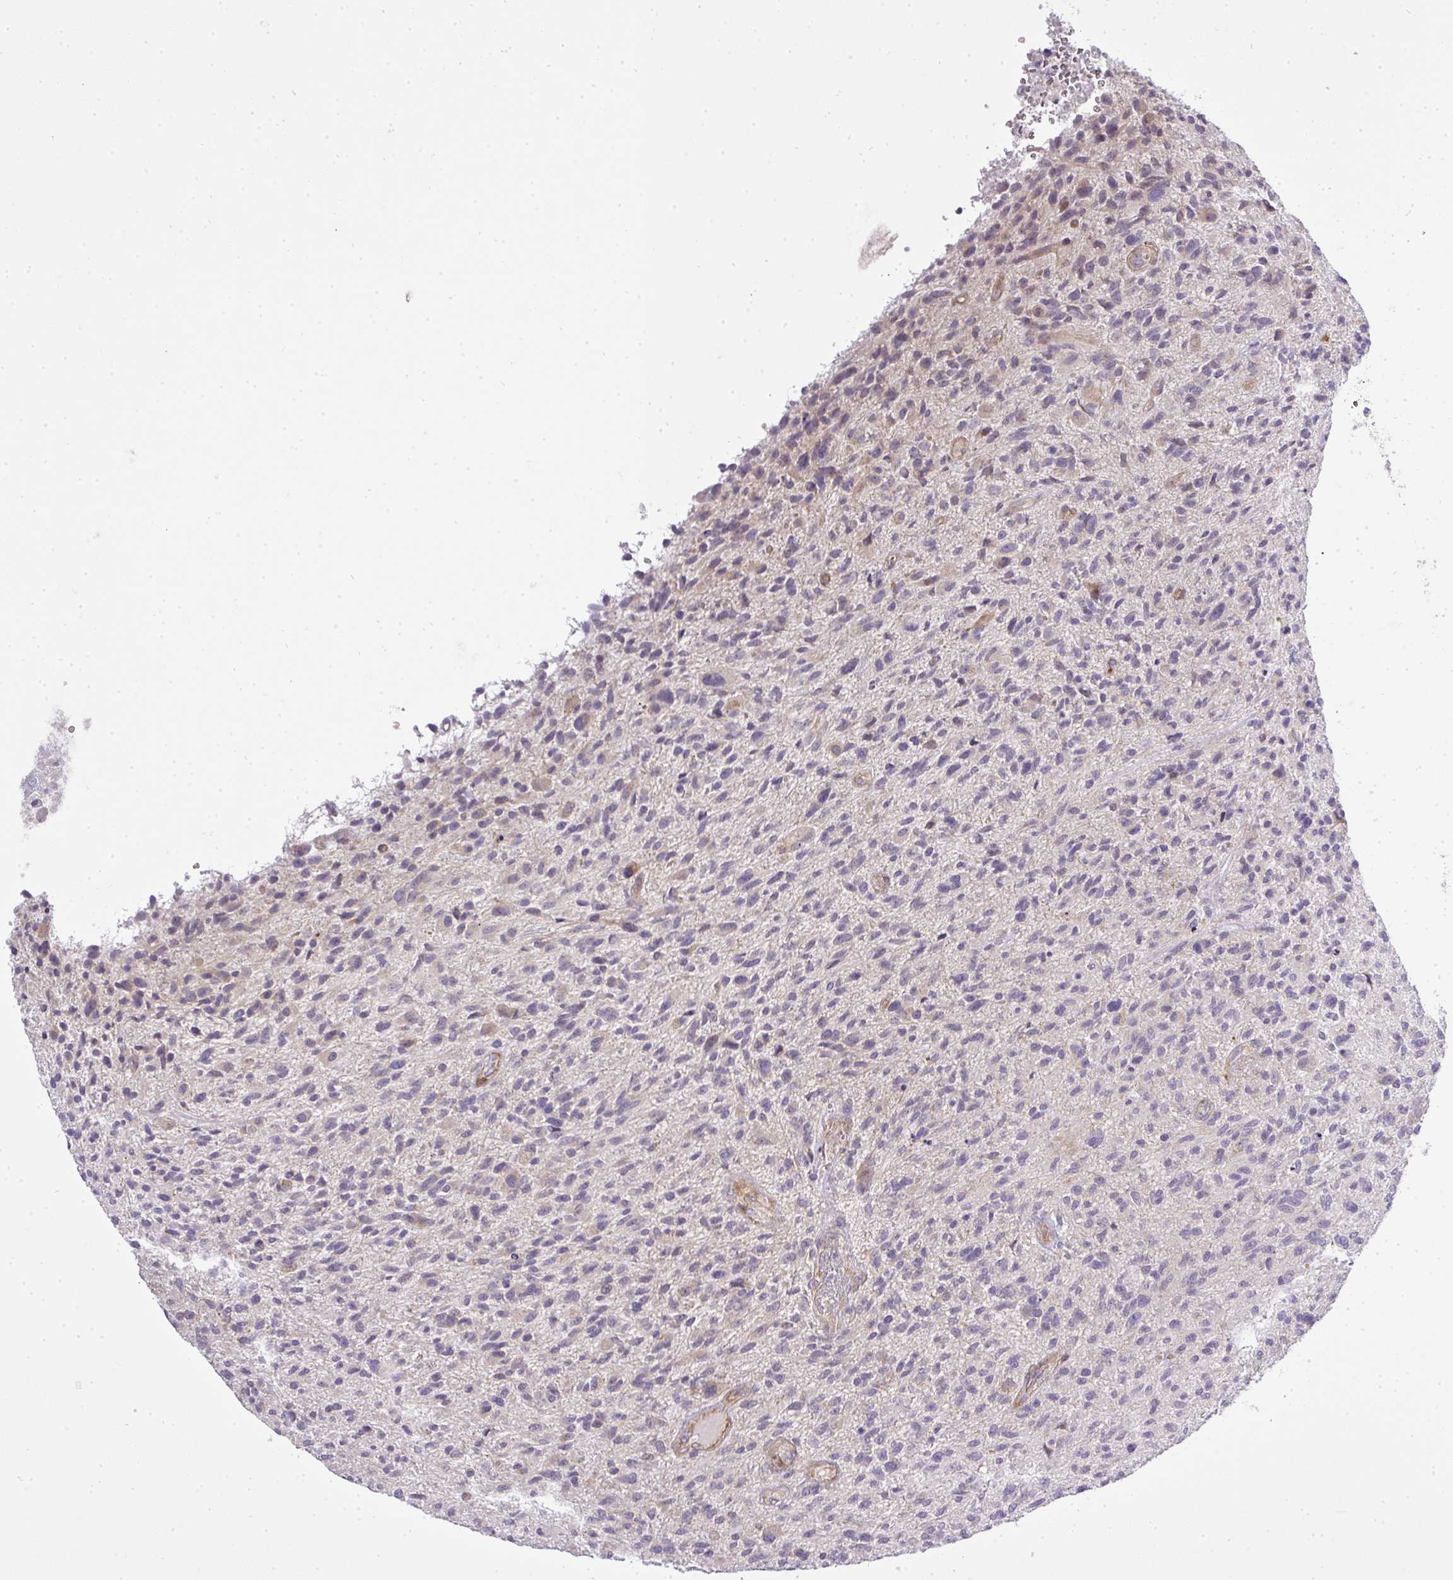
{"staining": {"intensity": "negative", "quantity": "none", "location": "none"}, "tissue": "glioma", "cell_type": "Tumor cells", "image_type": "cancer", "snomed": [{"axis": "morphology", "description": "Glioma, malignant, High grade"}, {"axis": "topography", "description": "Brain"}], "caption": "Tumor cells are negative for protein expression in human glioma.", "gene": "ZDHHC1", "patient": {"sex": "male", "age": 47}}